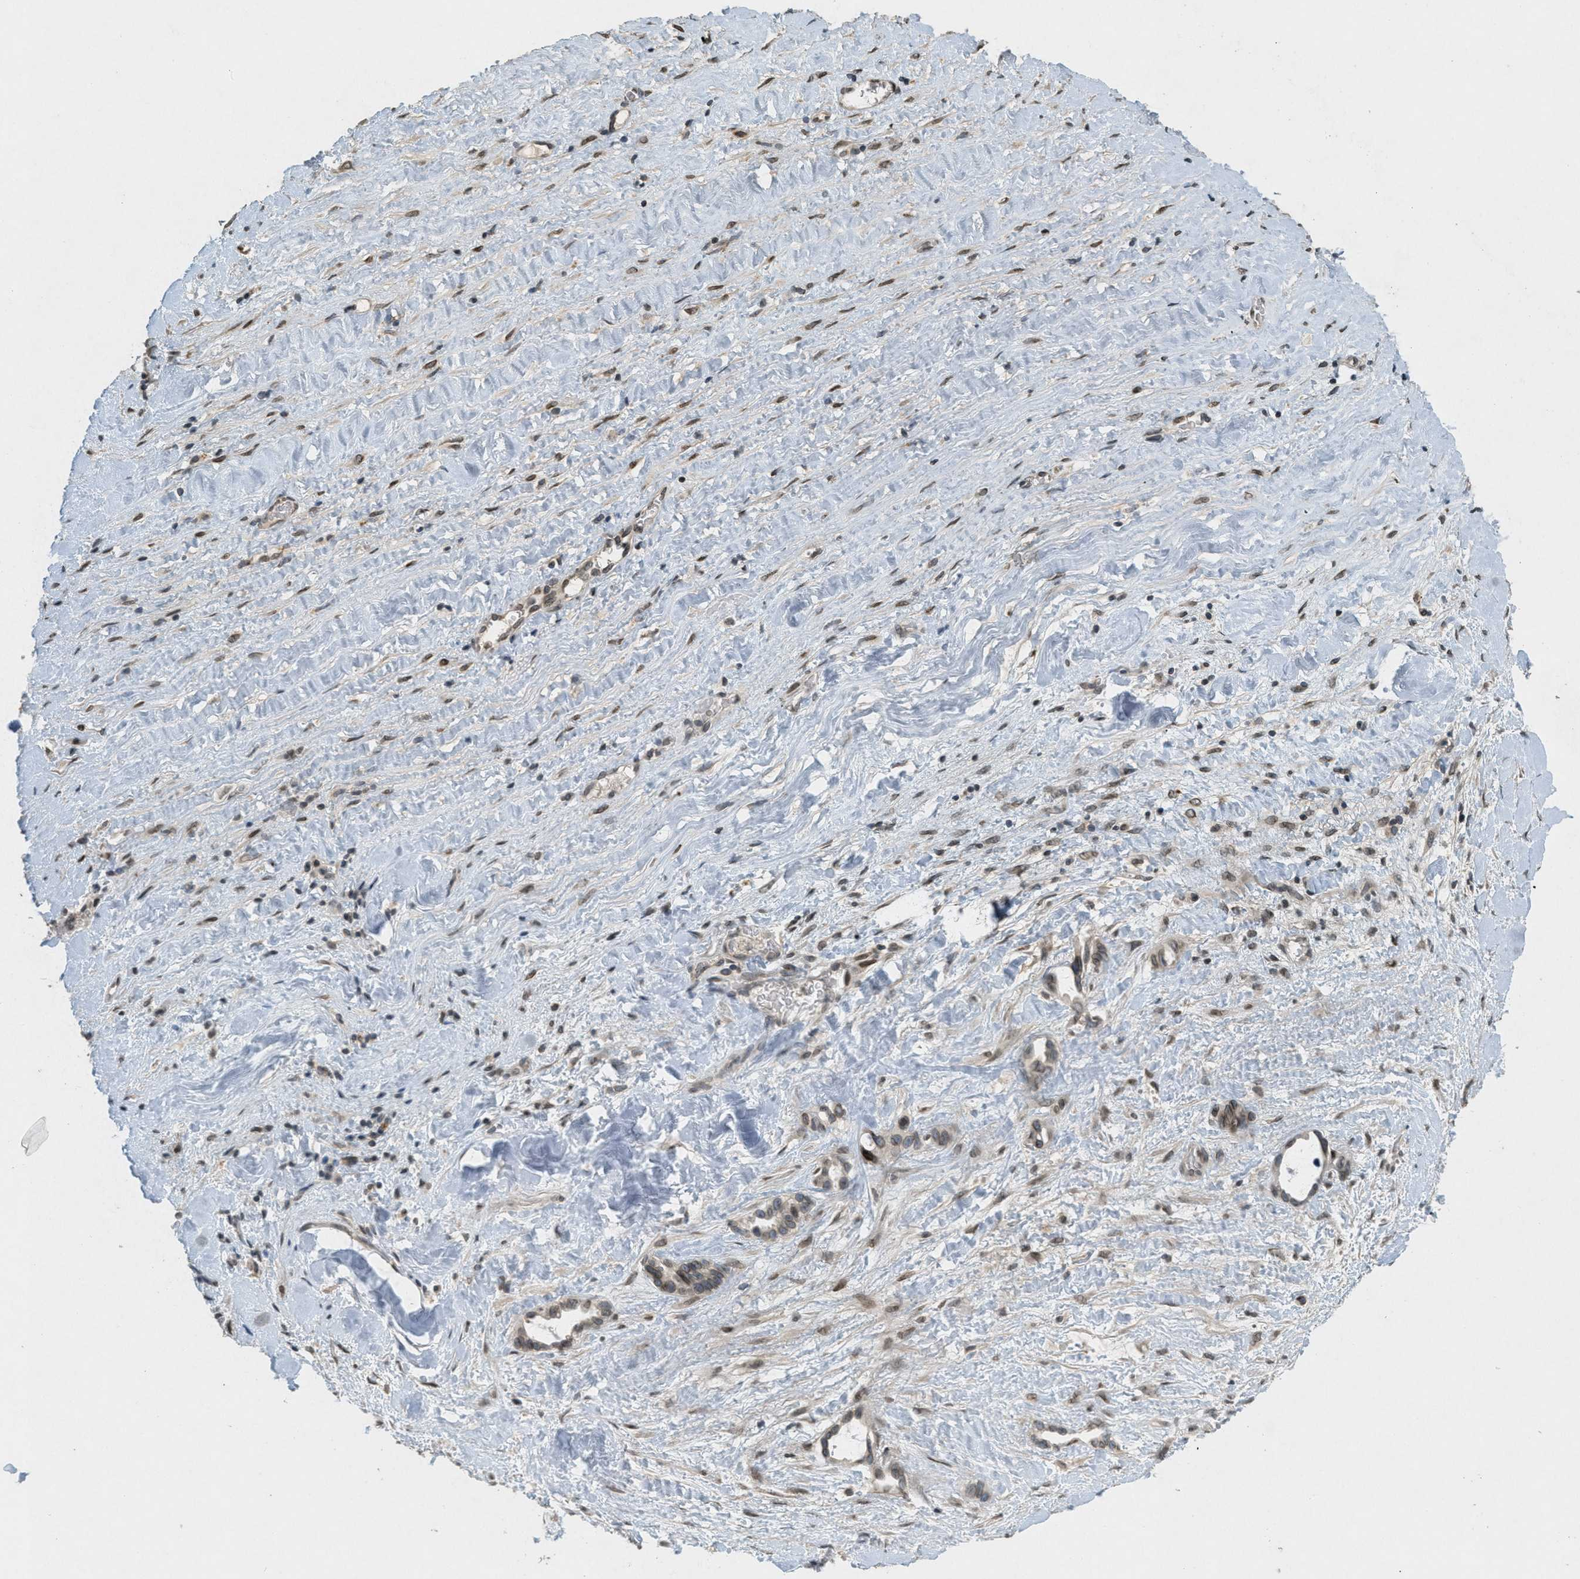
{"staining": {"intensity": "weak", "quantity": ">75%", "location": "nuclear"}, "tissue": "liver cancer", "cell_type": "Tumor cells", "image_type": "cancer", "snomed": [{"axis": "morphology", "description": "Cholangiocarcinoma"}, {"axis": "topography", "description": "Liver"}], "caption": "Immunohistochemistry (IHC) histopathology image of neoplastic tissue: cholangiocarcinoma (liver) stained using immunohistochemistry (IHC) exhibits low levels of weak protein expression localized specifically in the nuclear of tumor cells, appearing as a nuclear brown color.", "gene": "ABHD6", "patient": {"sex": "female", "age": 65}}